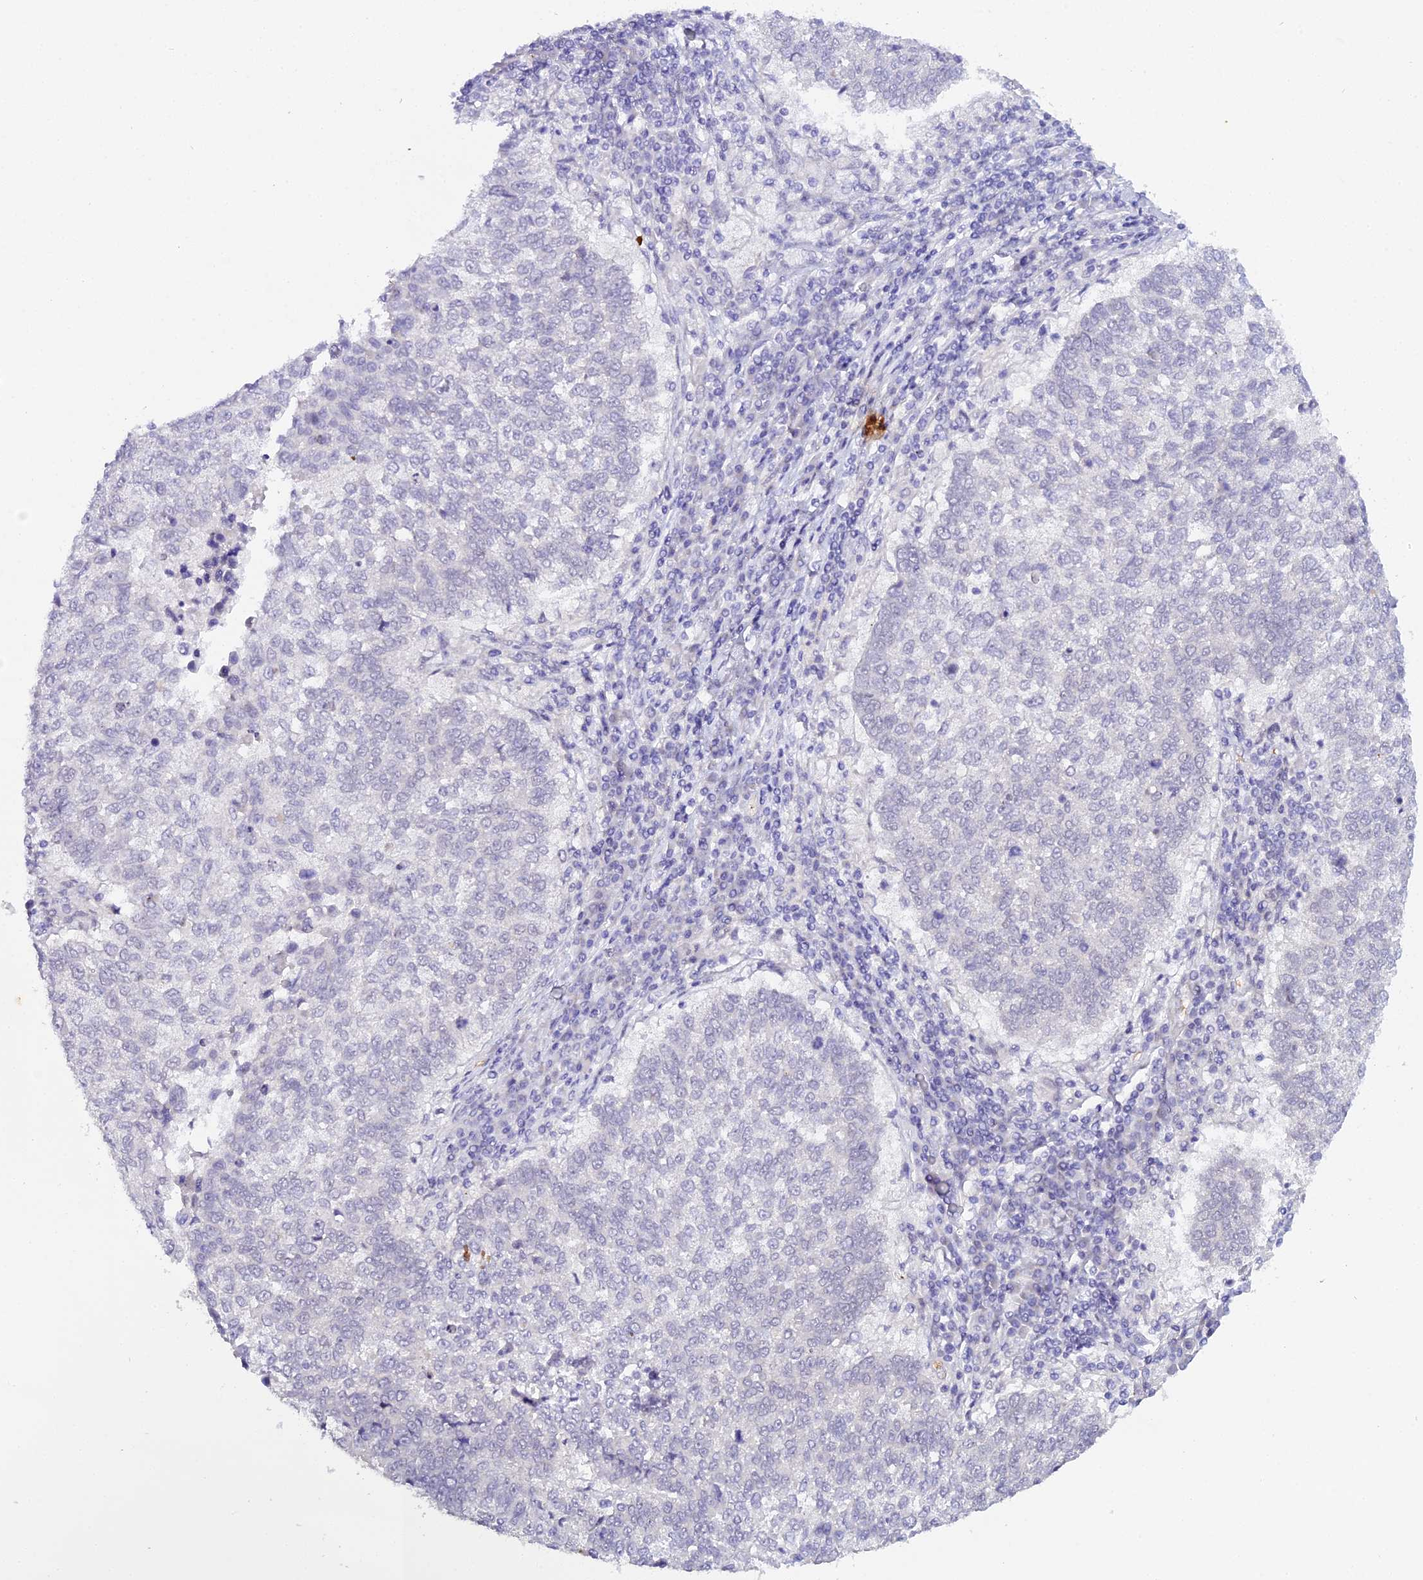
{"staining": {"intensity": "negative", "quantity": "none", "location": "none"}, "tissue": "lung cancer", "cell_type": "Tumor cells", "image_type": "cancer", "snomed": [{"axis": "morphology", "description": "Squamous cell carcinoma, NOS"}, {"axis": "topography", "description": "Lung"}], "caption": "High power microscopy micrograph of an immunohistochemistry micrograph of lung cancer (squamous cell carcinoma), revealing no significant positivity in tumor cells. (DAB (3,3'-diaminobenzidine) immunohistochemistry (IHC) visualized using brightfield microscopy, high magnification).", "gene": "CFAP45", "patient": {"sex": "male", "age": 73}}